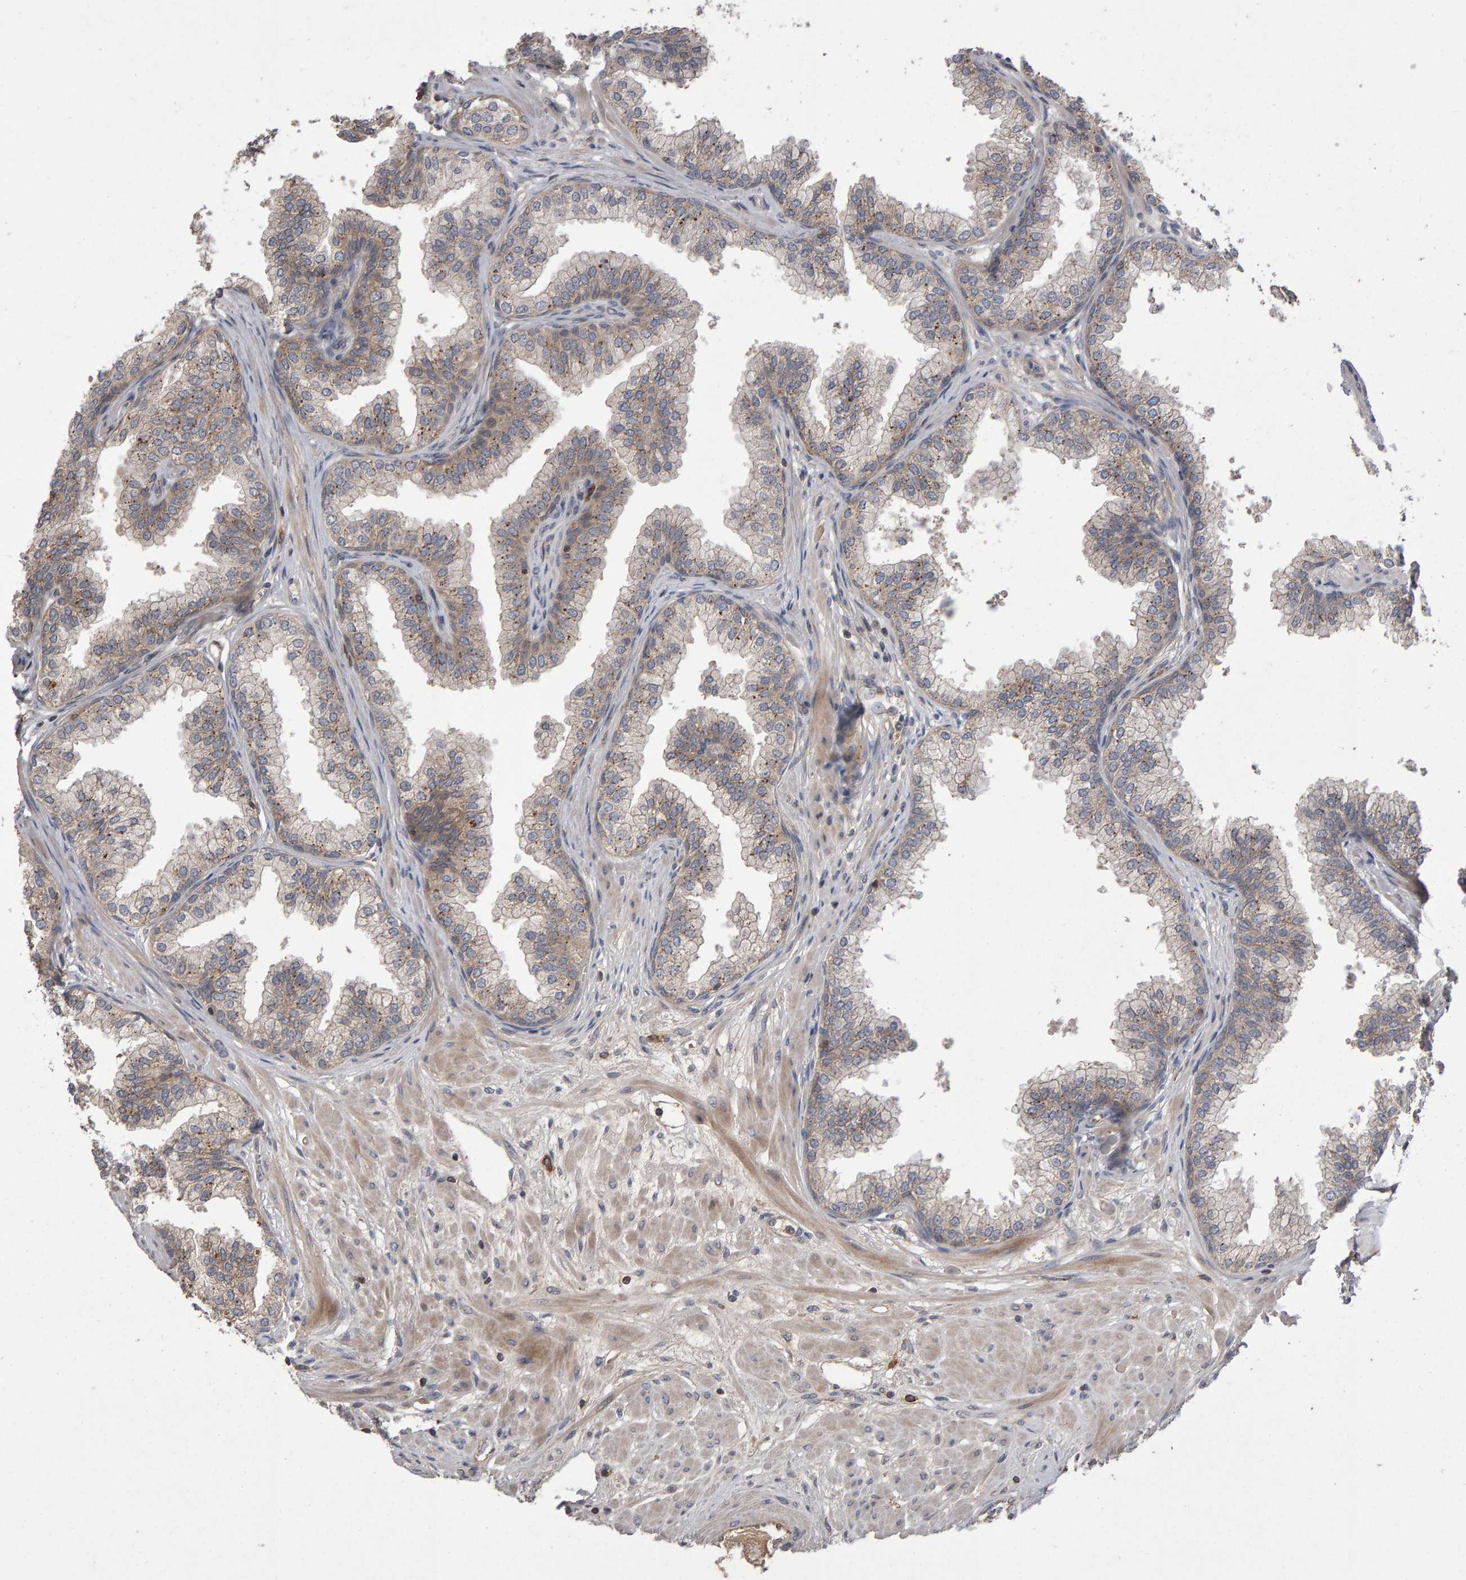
{"staining": {"intensity": "weak", "quantity": "<25%", "location": "cytoplasmic/membranous"}, "tissue": "prostate", "cell_type": "Glandular cells", "image_type": "normal", "snomed": [{"axis": "morphology", "description": "Normal tissue, NOS"}, {"axis": "morphology", "description": "Urothelial carcinoma, Low grade"}, {"axis": "topography", "description": "Urinary bladder"}, {"axis": "topography", "description": "Prostate"}], "caption": "Immunohistochemical staining of normal human prostate reveals no significant staining in glandular cells.", "gene": "PGS1", "patient": {"sex": "male", "age": 60}}